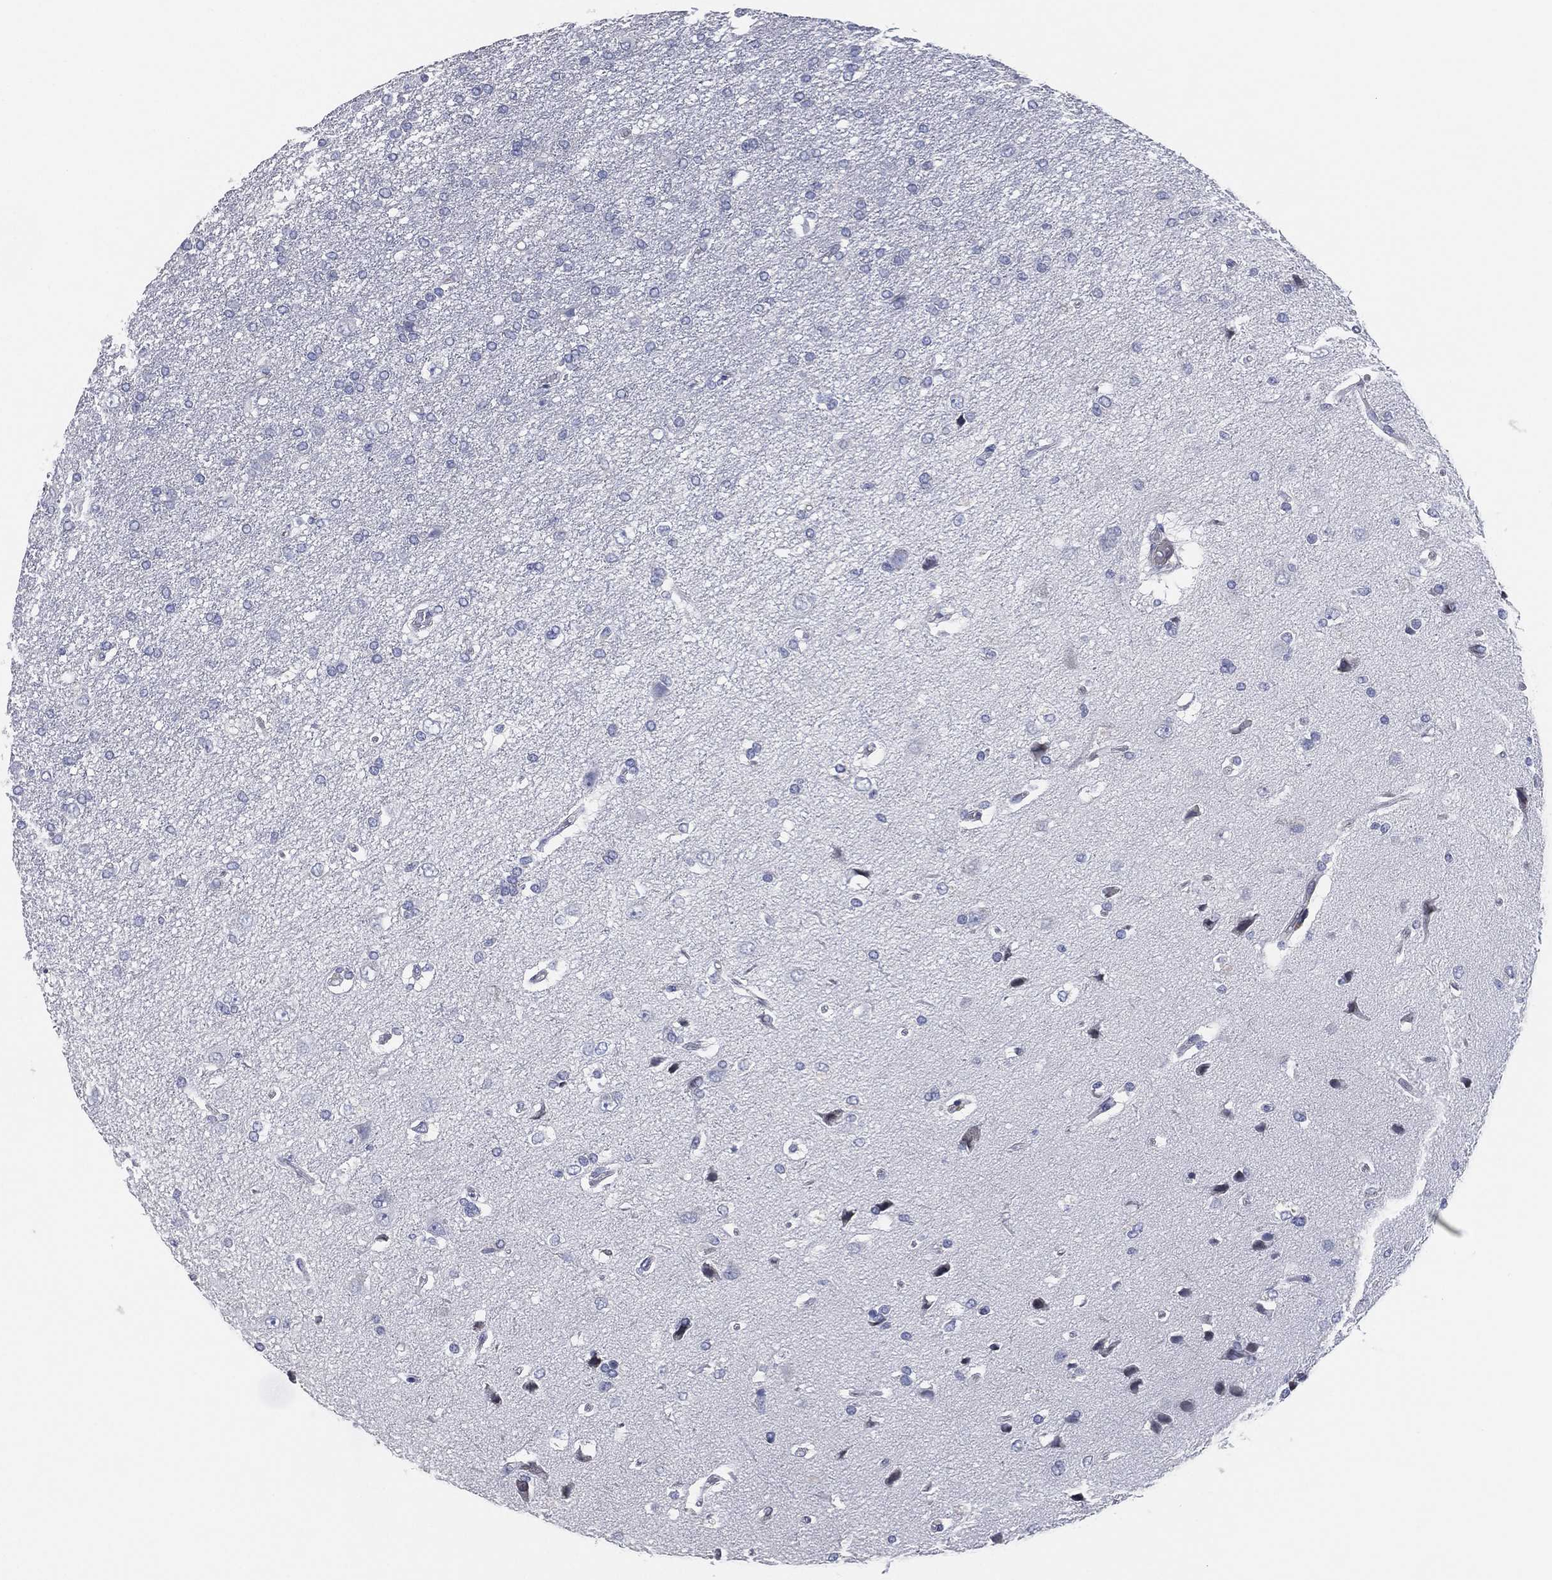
{"staining": {"intensity": "negative", "quantity": "none", "location": "none"}, "tissue": "glioma", "cell_type": "Tumor cells", "image_type": "cancer", "snomed": [{"axis": "morphology", "description": "Glioma, malignant, High grade"}, {"axis": "topography", "description": "Brain"}], "caption": "The micrograph shows no staining of tumor cells in glioma.", "gene": "CFTR", "patient": {"sex": "female", "age": 63}}